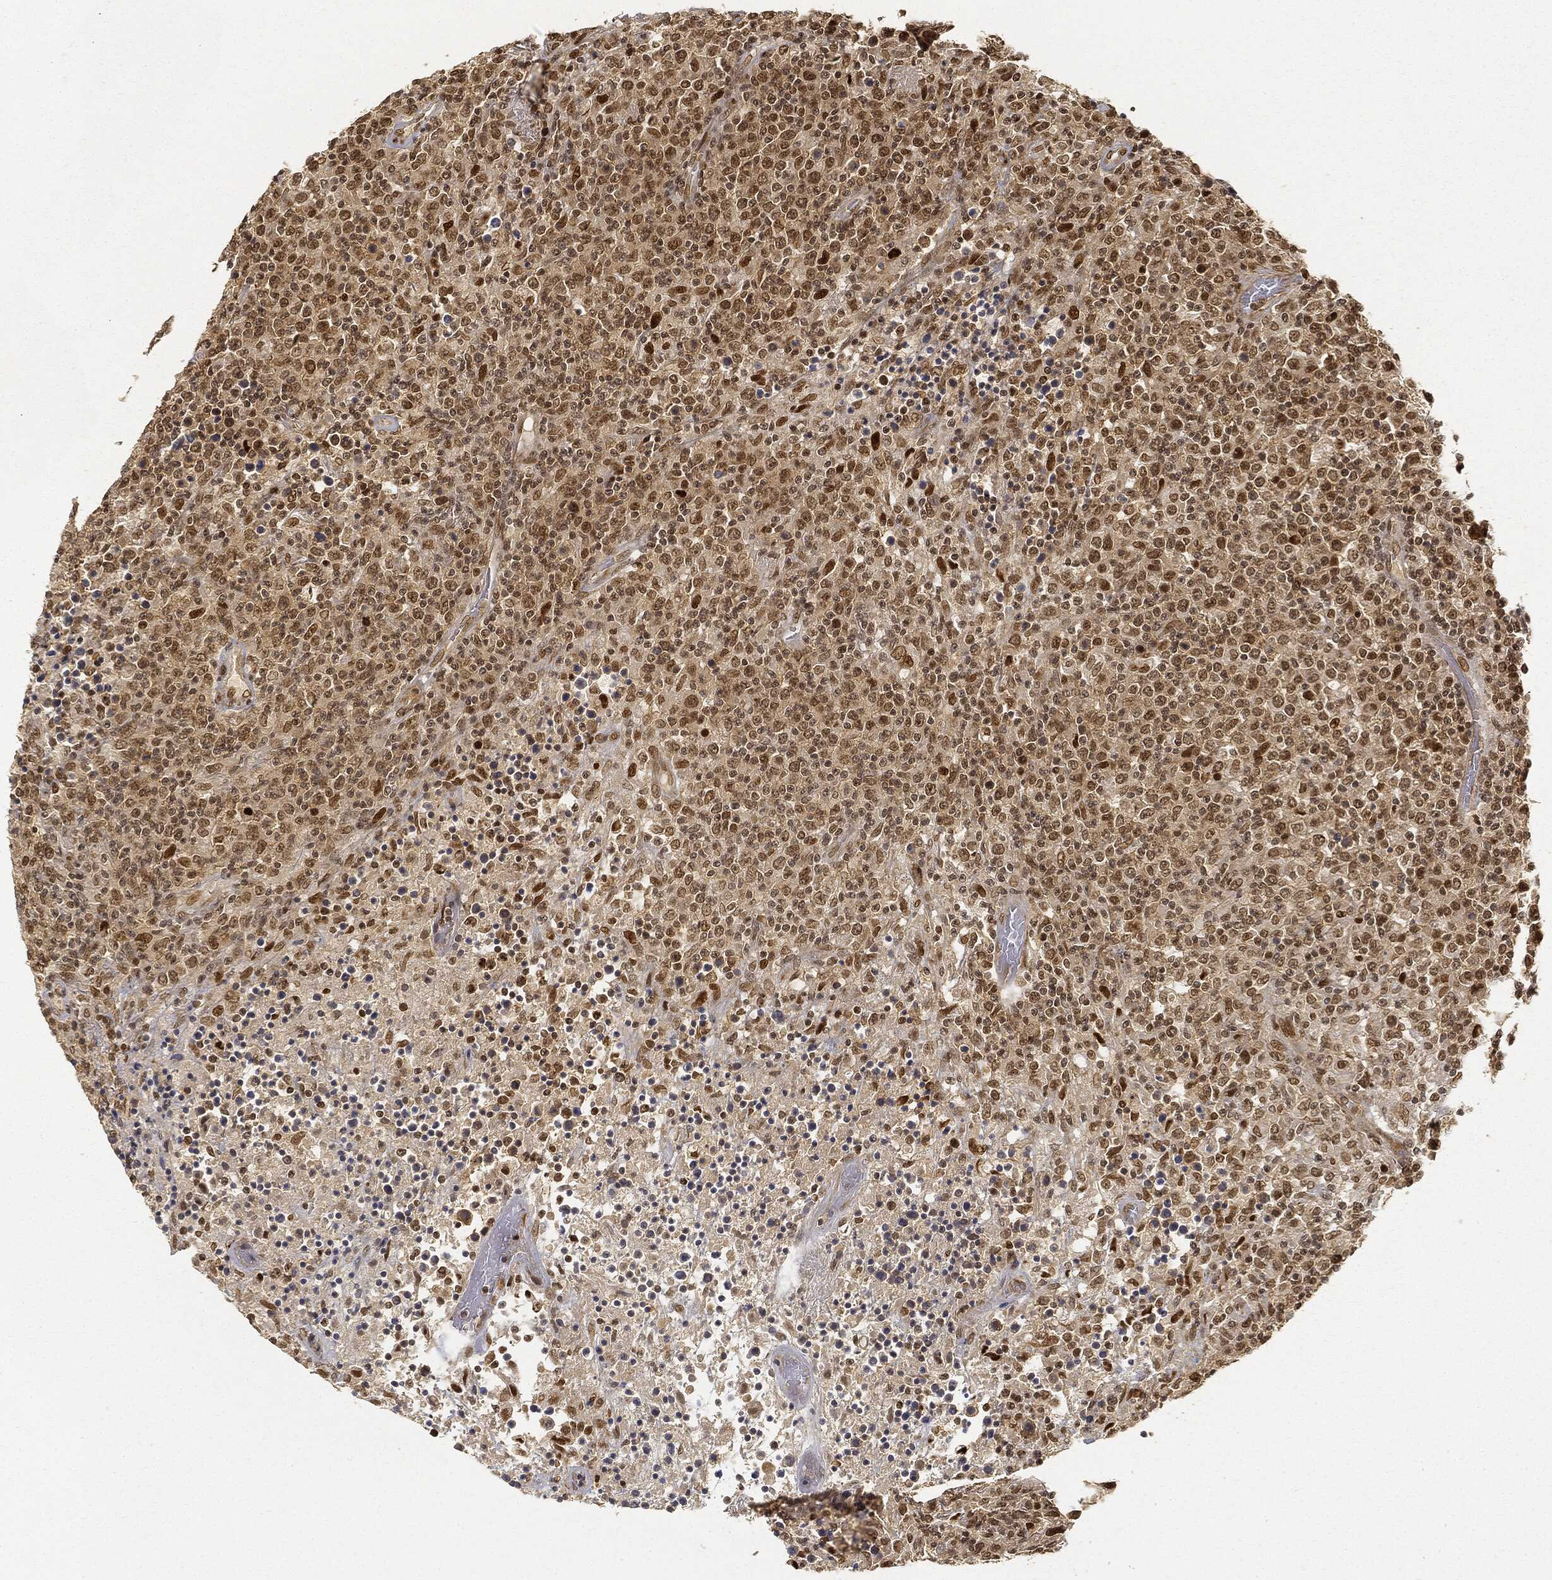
{"staining": {"intensity": "moderate", "quantity": "25%-75%", "location": "nuclear"}, "tissue": "lymphoma", "cell_type": "Tumor cells", "image_type": "cancer", "snomed": [{"axis": "morphology", "description": "Malignant lymphoma, non-Hodgkin's type, High grade"}, {"axis": "topography", "description": "Lung"}], "caption": "Lymphoma tissue reveals moderate nuclear staining in approximately 25%-75% of tumor cells (Brightfield microscopy of DAB IHC at high magnification).", "gene": "CIB1", "patient": {"sex": "male", "age": 79}}